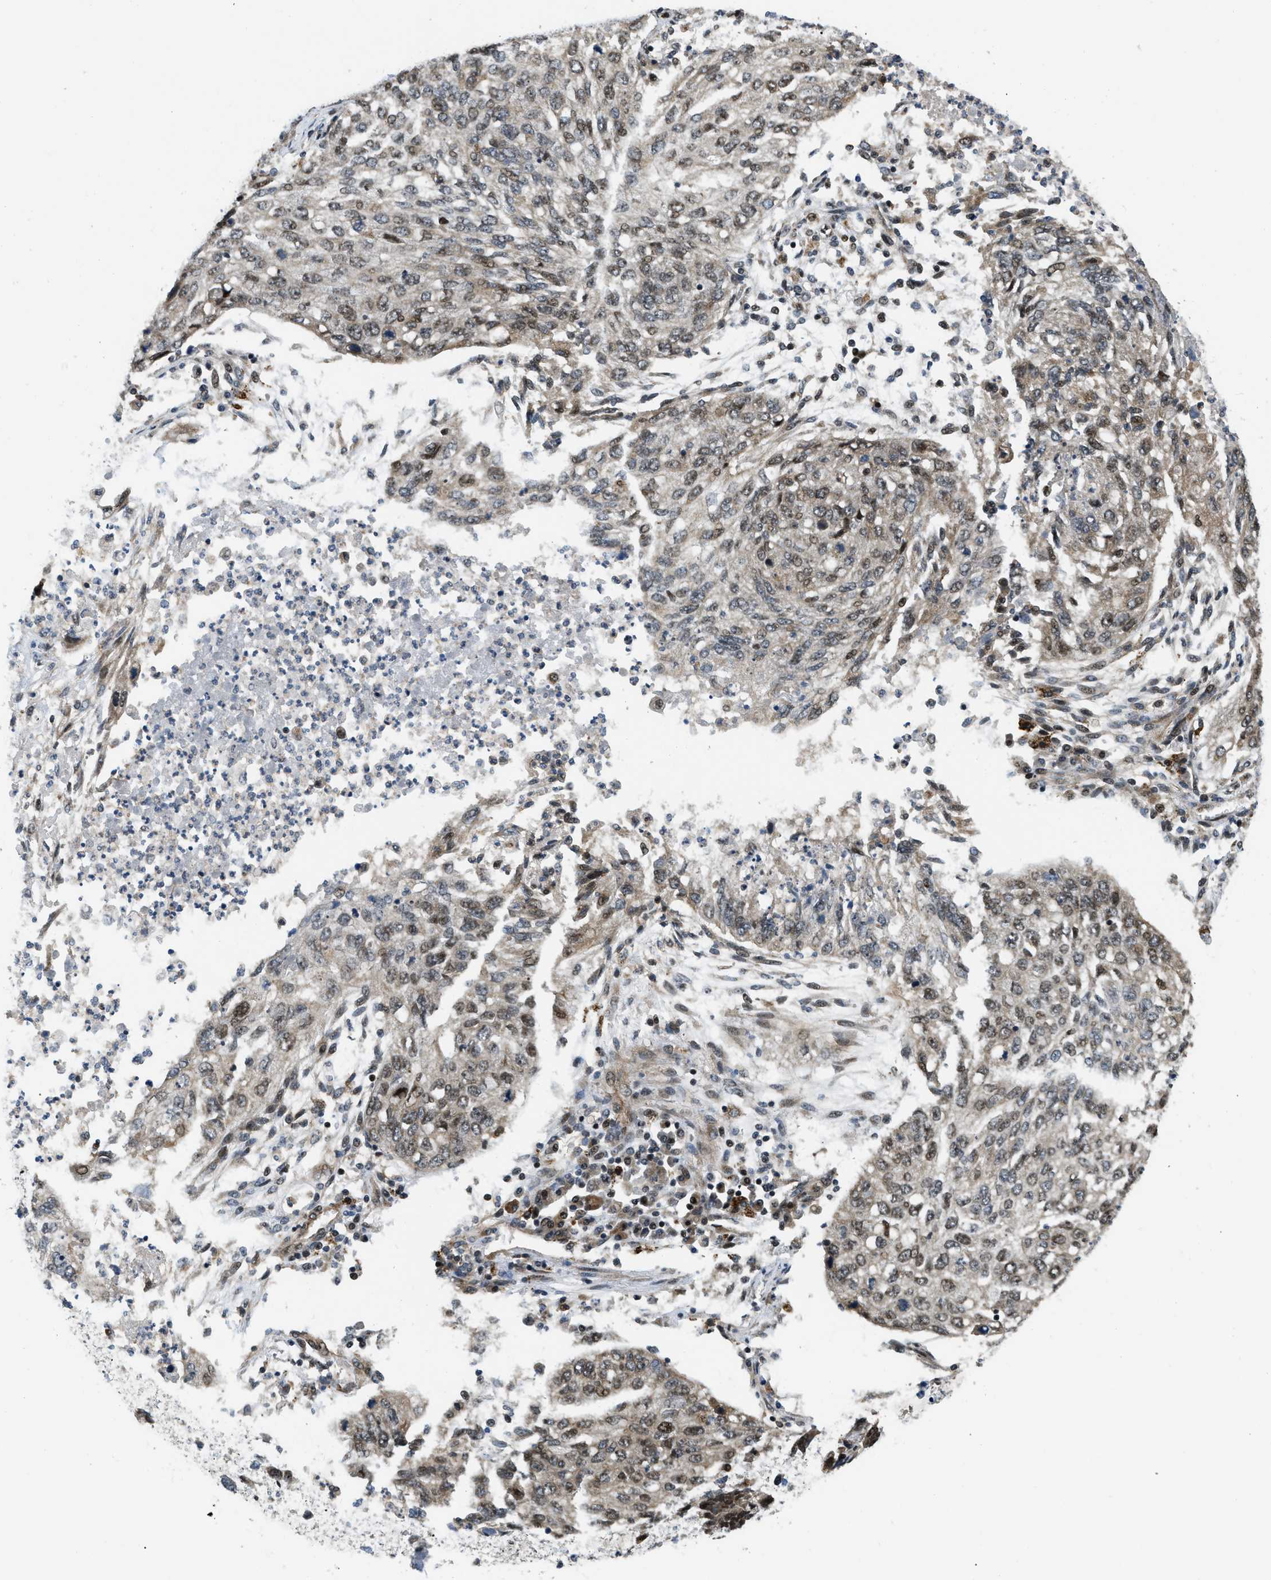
{"staining": {"intensity": "moderate", "quantity": "25%-75%", "location": "cytoplasmic/membranous,nuclear"}, "tissue": "lung cancer", "cell_type": "Tumor cells", "image_type": "cancer", "snomed": [{"axis": "morphology", "description": "Squamous cell carcinoma, NOS"}, {"axis": "topography", "description": "Lung"}], "caption": "The image displays staining of squamous cell carcinoma (lung), revealing moderate cytoplasmic/membranous and nuclear protein positivity (brown color) within tumor cells. (DAB IHC with brightfield microscopy, high magnification).", "gene": "LTA4H", "patient": {"sex": "female", "age": 63}}